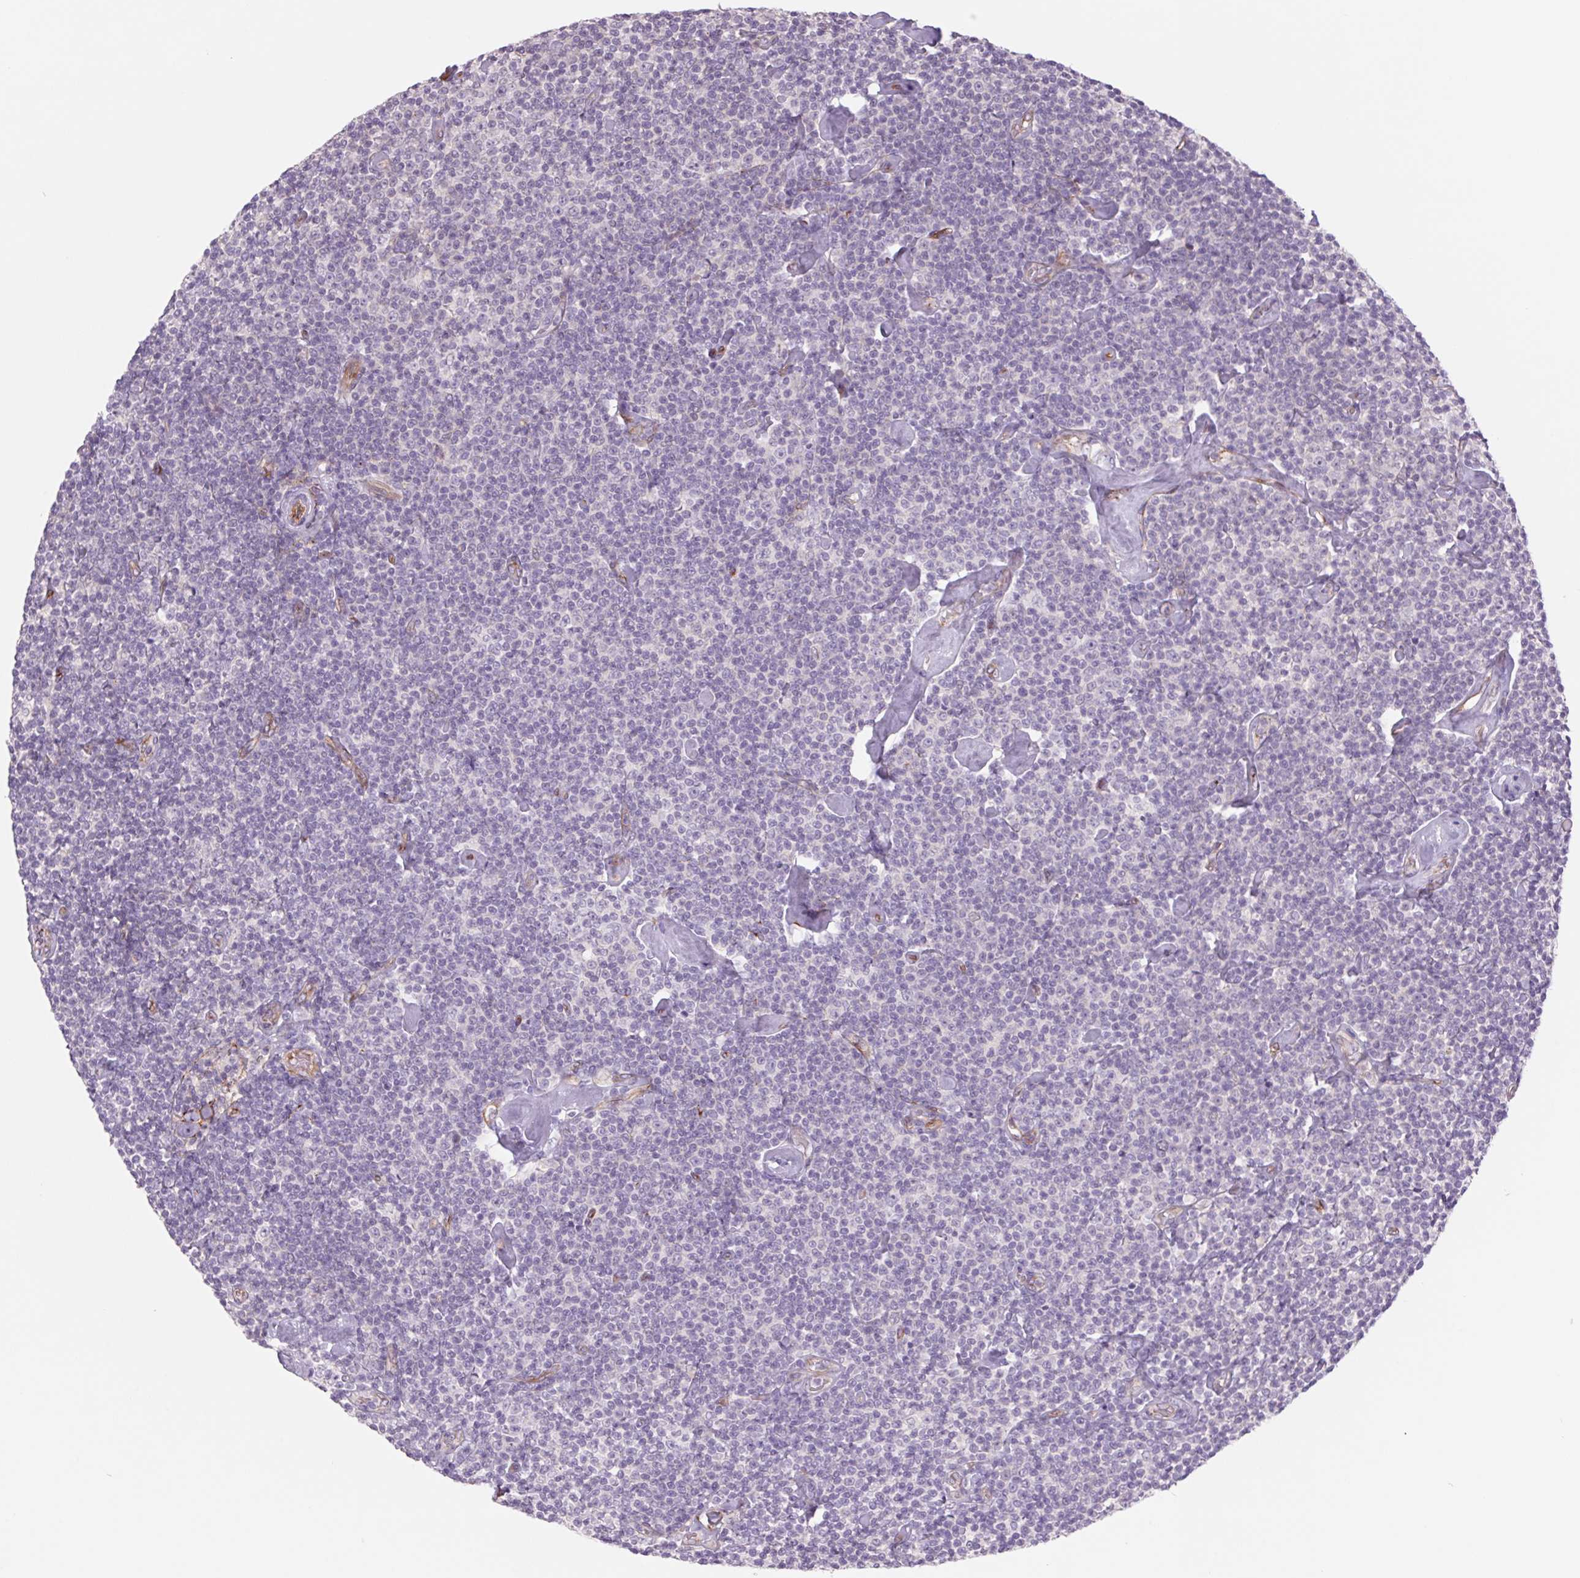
{"staining": {"intensity": "negative", "quantity": "none", "location": "none"}, "tissue": "lymphoma", "cell_type": "Tumor cells", "image_type": "cancer", "snomed": [{"axis": "morphology", "description": "Malignant lymphoma, non-Hodgkin's type, Low grade"}, {"axis": "topography", "description": "Lymph node"}], "caption": "Tumor cells are negative for brown protein staining in malignant lymphoma, non-Hodgkin's type (low-grade).", "gene": "MS4A13", "patient": {"sex": "male", "age": 81}}